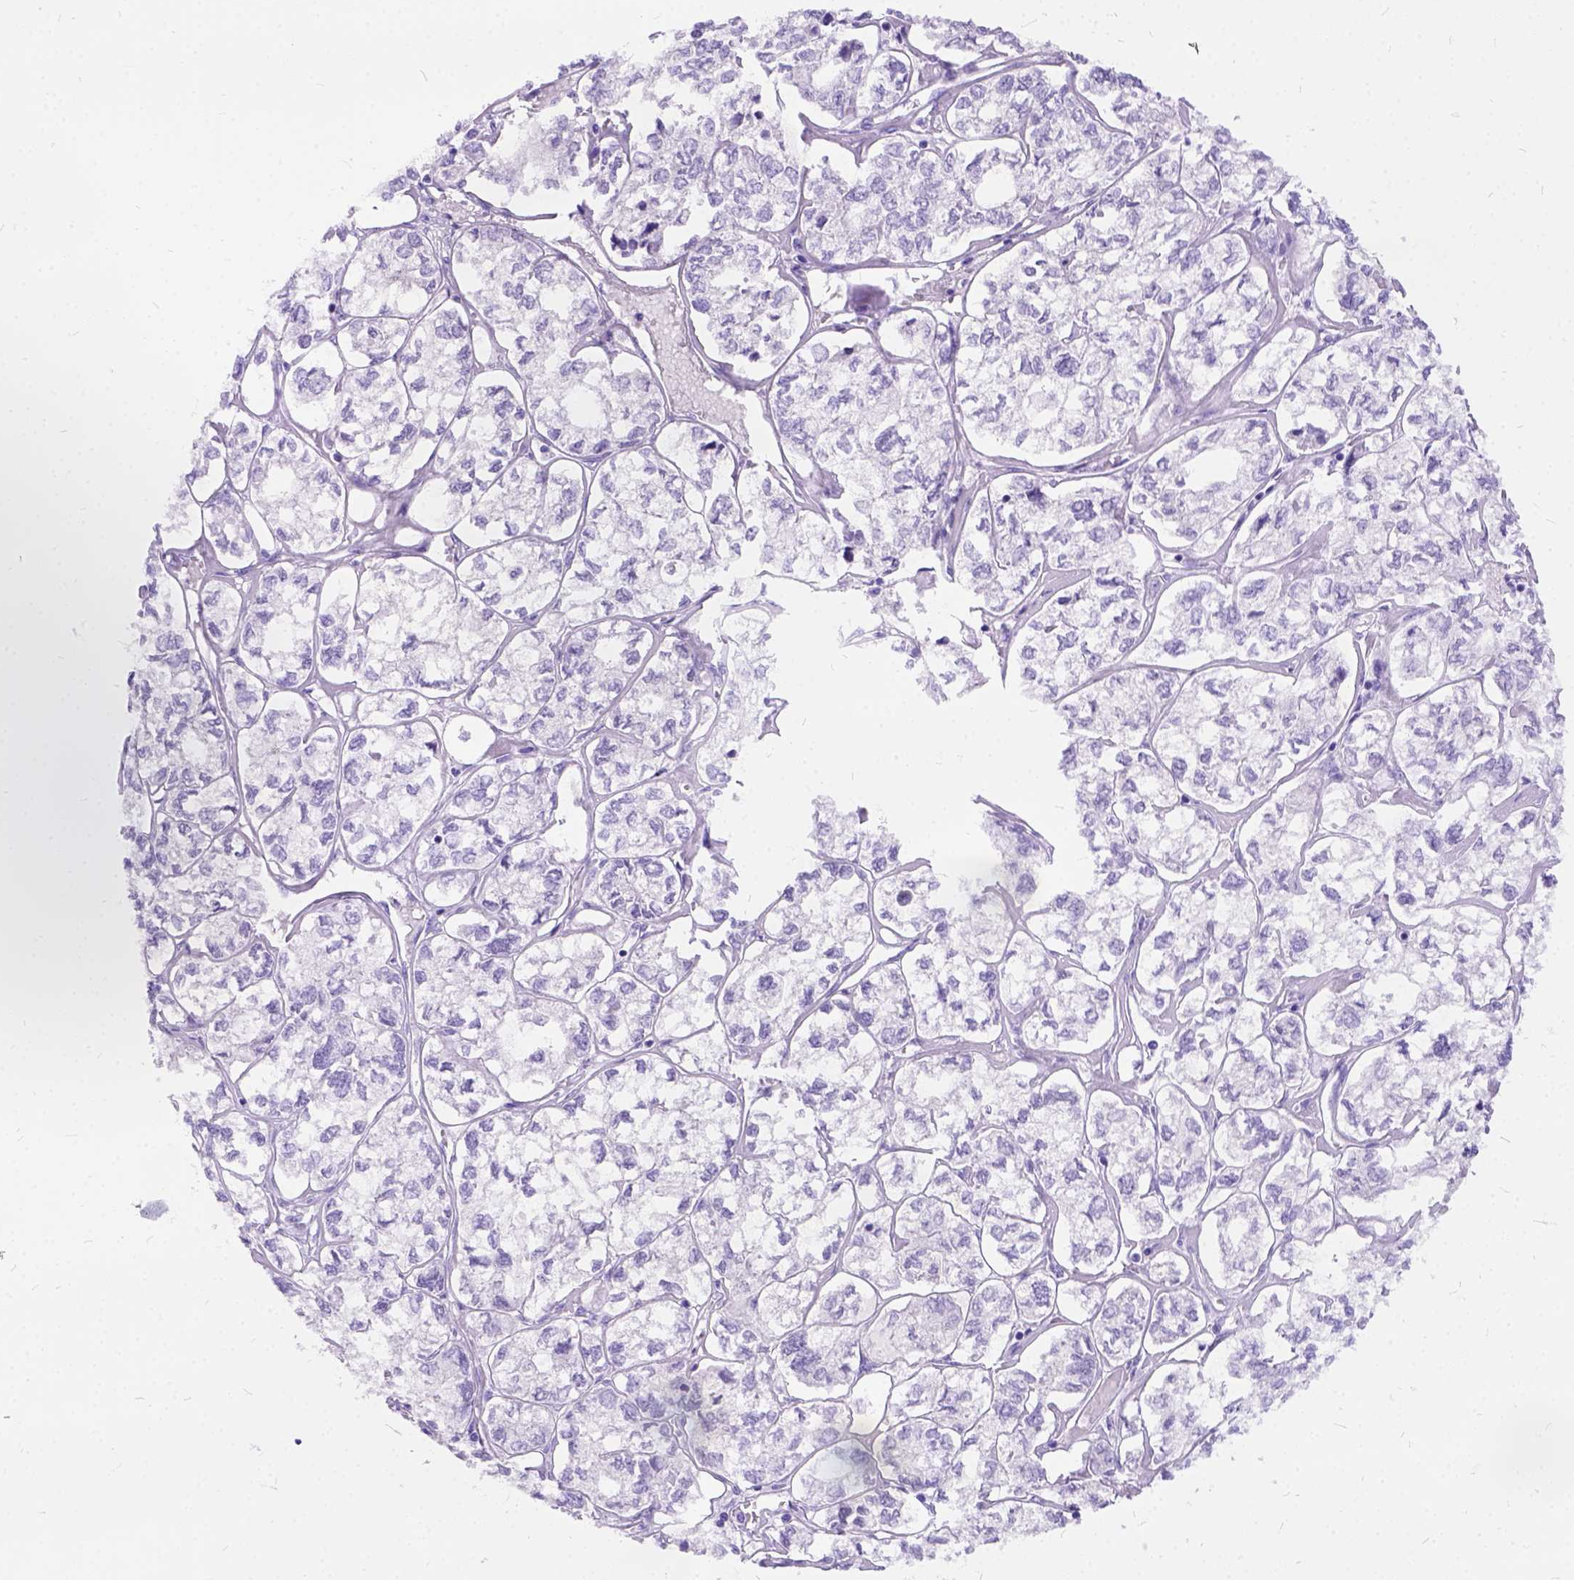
{"staining": {"intensity": "negative", "quantity": "none", "location": "none"}, "tissue": "ovarian cancer", "cell_type": "Tumor cells", "image_type": "cancer", "snomed": [{"axis": "morphology", "description": "Carcinoma, endometroid"}, {"axis": "topography", "description": "Ovary"}], "caption": "The photomicrograph displays no significant staining in tumor cells of ovarian cancer. (DAB immunohistochemistry with hematoxylin counter stain).", "gene": "C1QTNF3", "patient": {"sex": "female", "age": 64}}